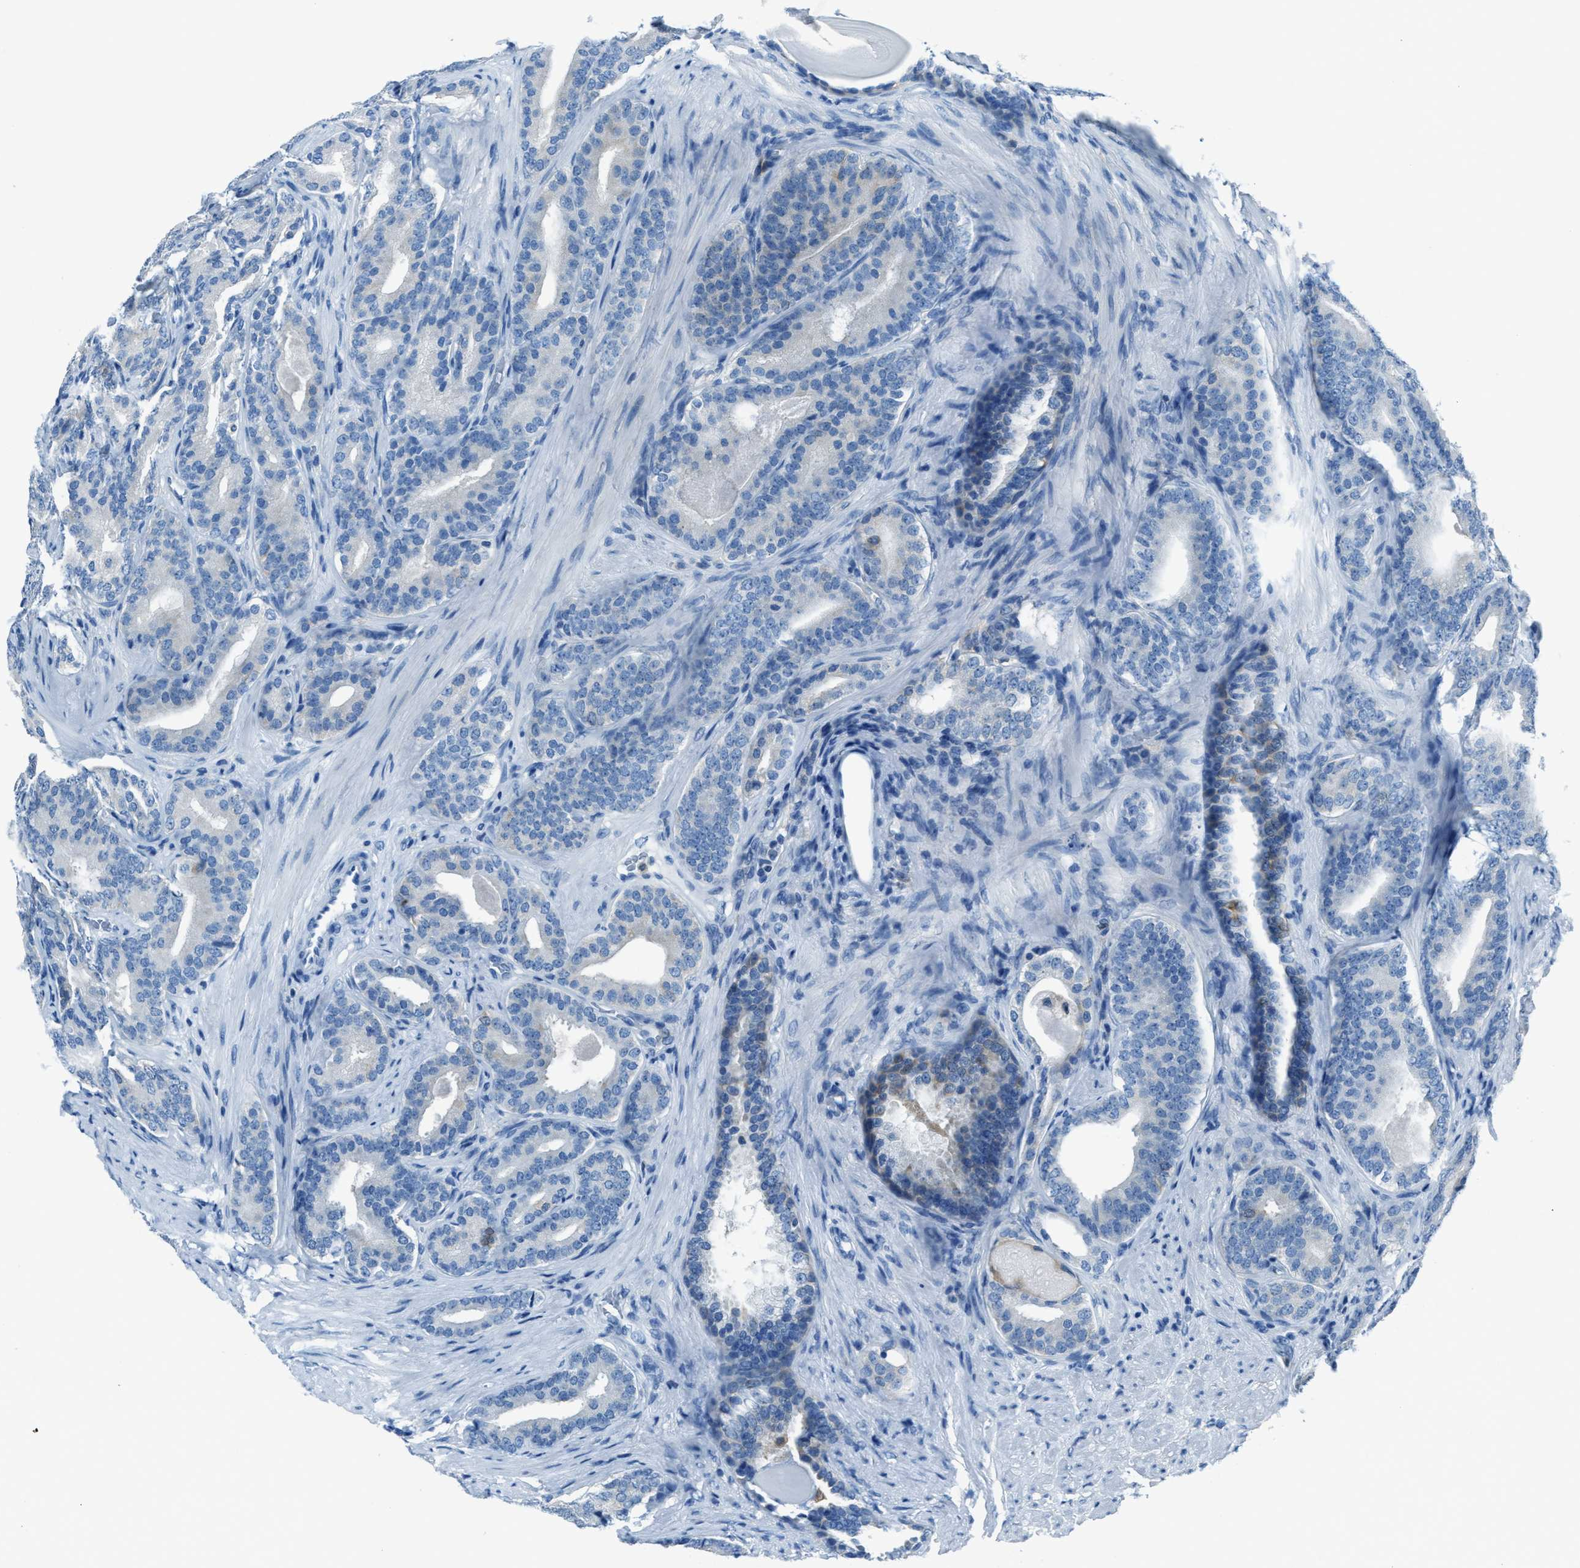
{"staining": {"intensity": "negative", "quantity": "none", "location": "none"}, "tissue": "prostate cancer", "cell_type": "Tumor cells", "image_type": "cancer", "snomed": [{"axis": "morphology", "description": "Adenocarcinoma, High grade"}, {"axis": "topography", "description": "Prostate"}], "caption": "Immunohistochemistry (IHC) of high-grade adenocarcinoma (prostate) exhibits no positivity in tumor cells. (Brightfield microscopy of DAB immunohistochemistry at high magnification).", "gene": "MATCAP2", "patient": {"sex": "male", "age": 60}}